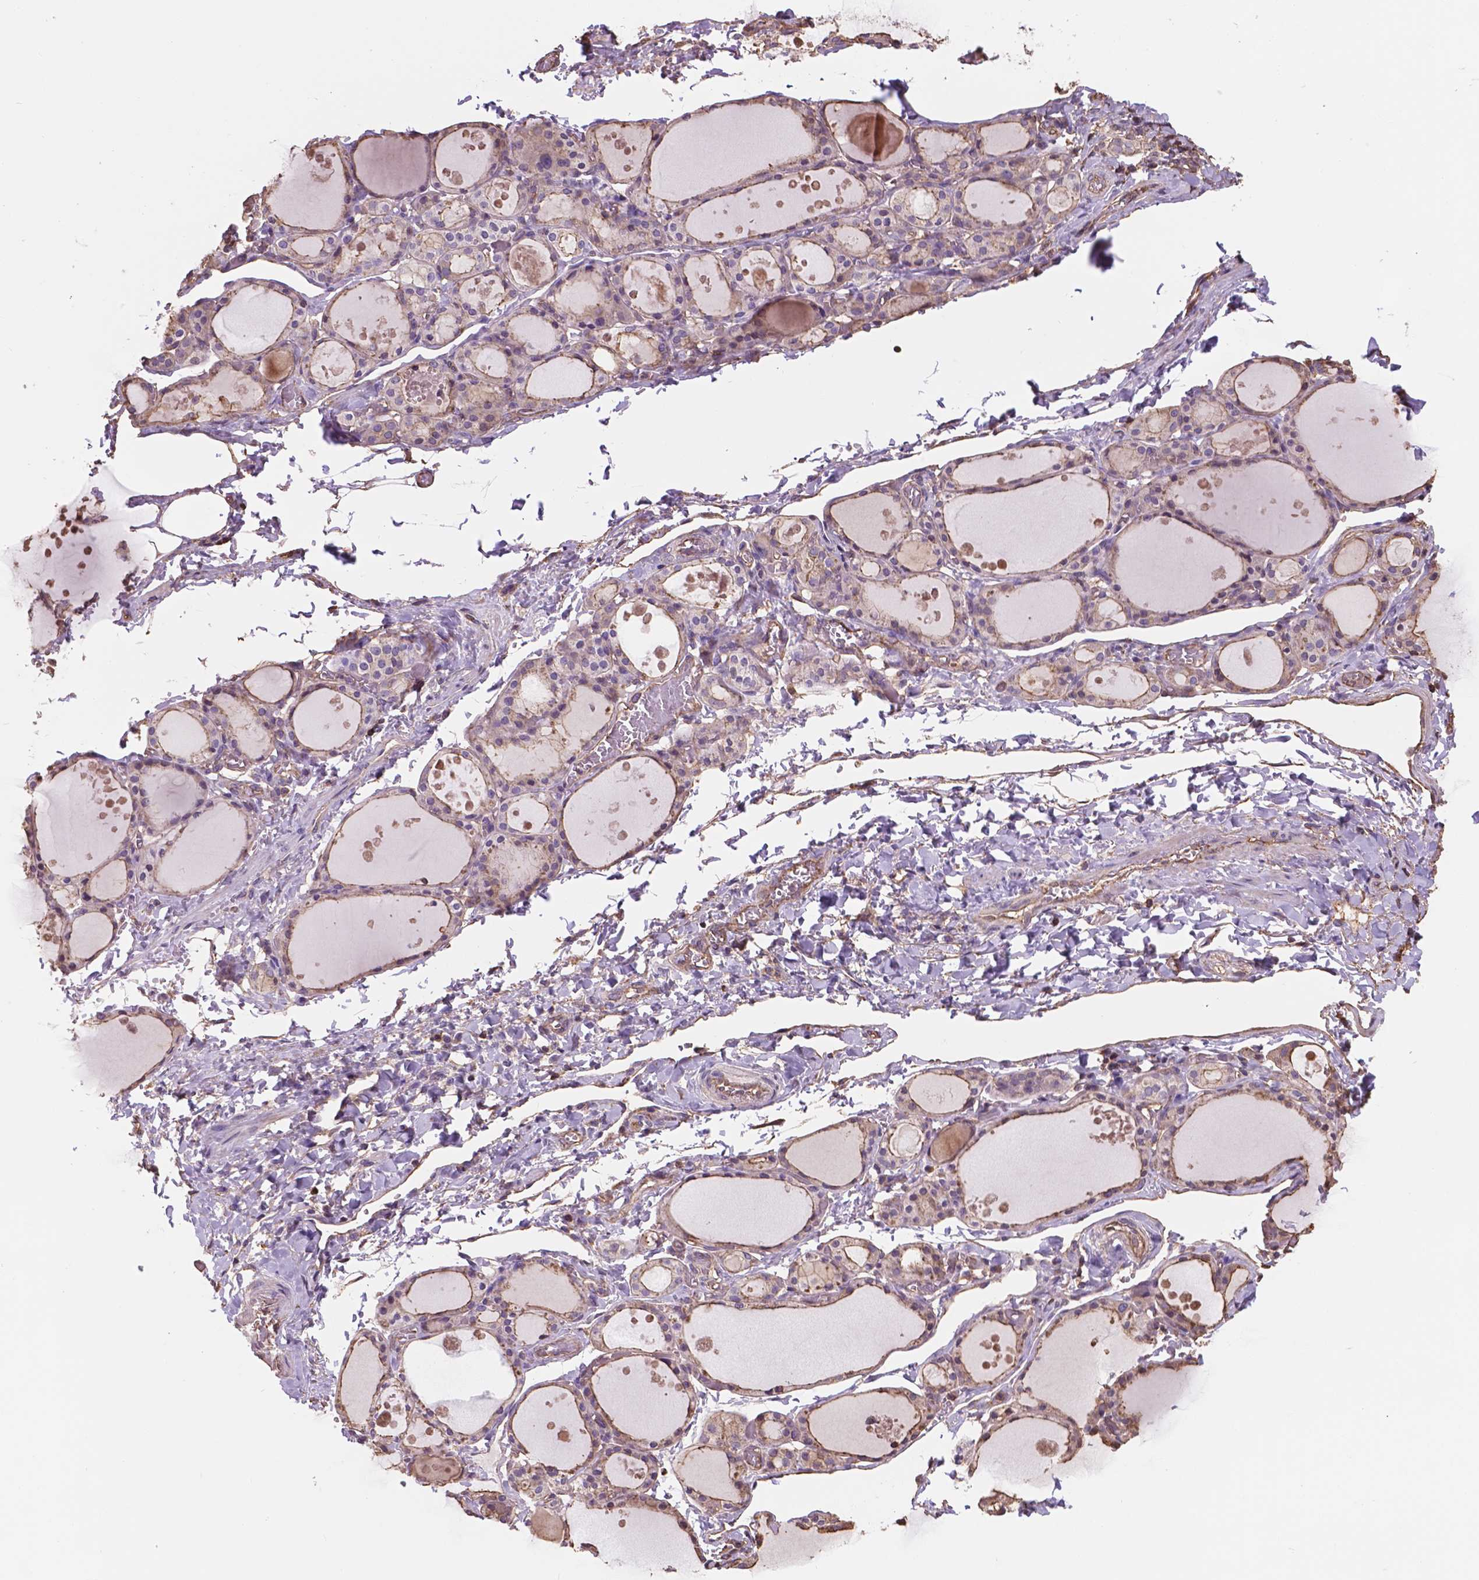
{"staining": {"intensity": "moderate", "quantity": ">75%", "location": "cytoplasmic/membranous"}, "tissue": "thyroid gland", "cell_type": "Glandular cells", "image_type": "normal", "snomed": [{"axis": "morphology", "description": "Normal tissue, NOS"}, {"axis": "topography", "description": "Thyroid gland"}], "caption": "Immunohistochemical staining of unremarkable thyroid gland displays >75% levels of moderate cytoplasmic/membranous protein staining in about >75% of glandular cells.", "gene": "NIPA2", "patient": {"sex": "male", "age": 68}}